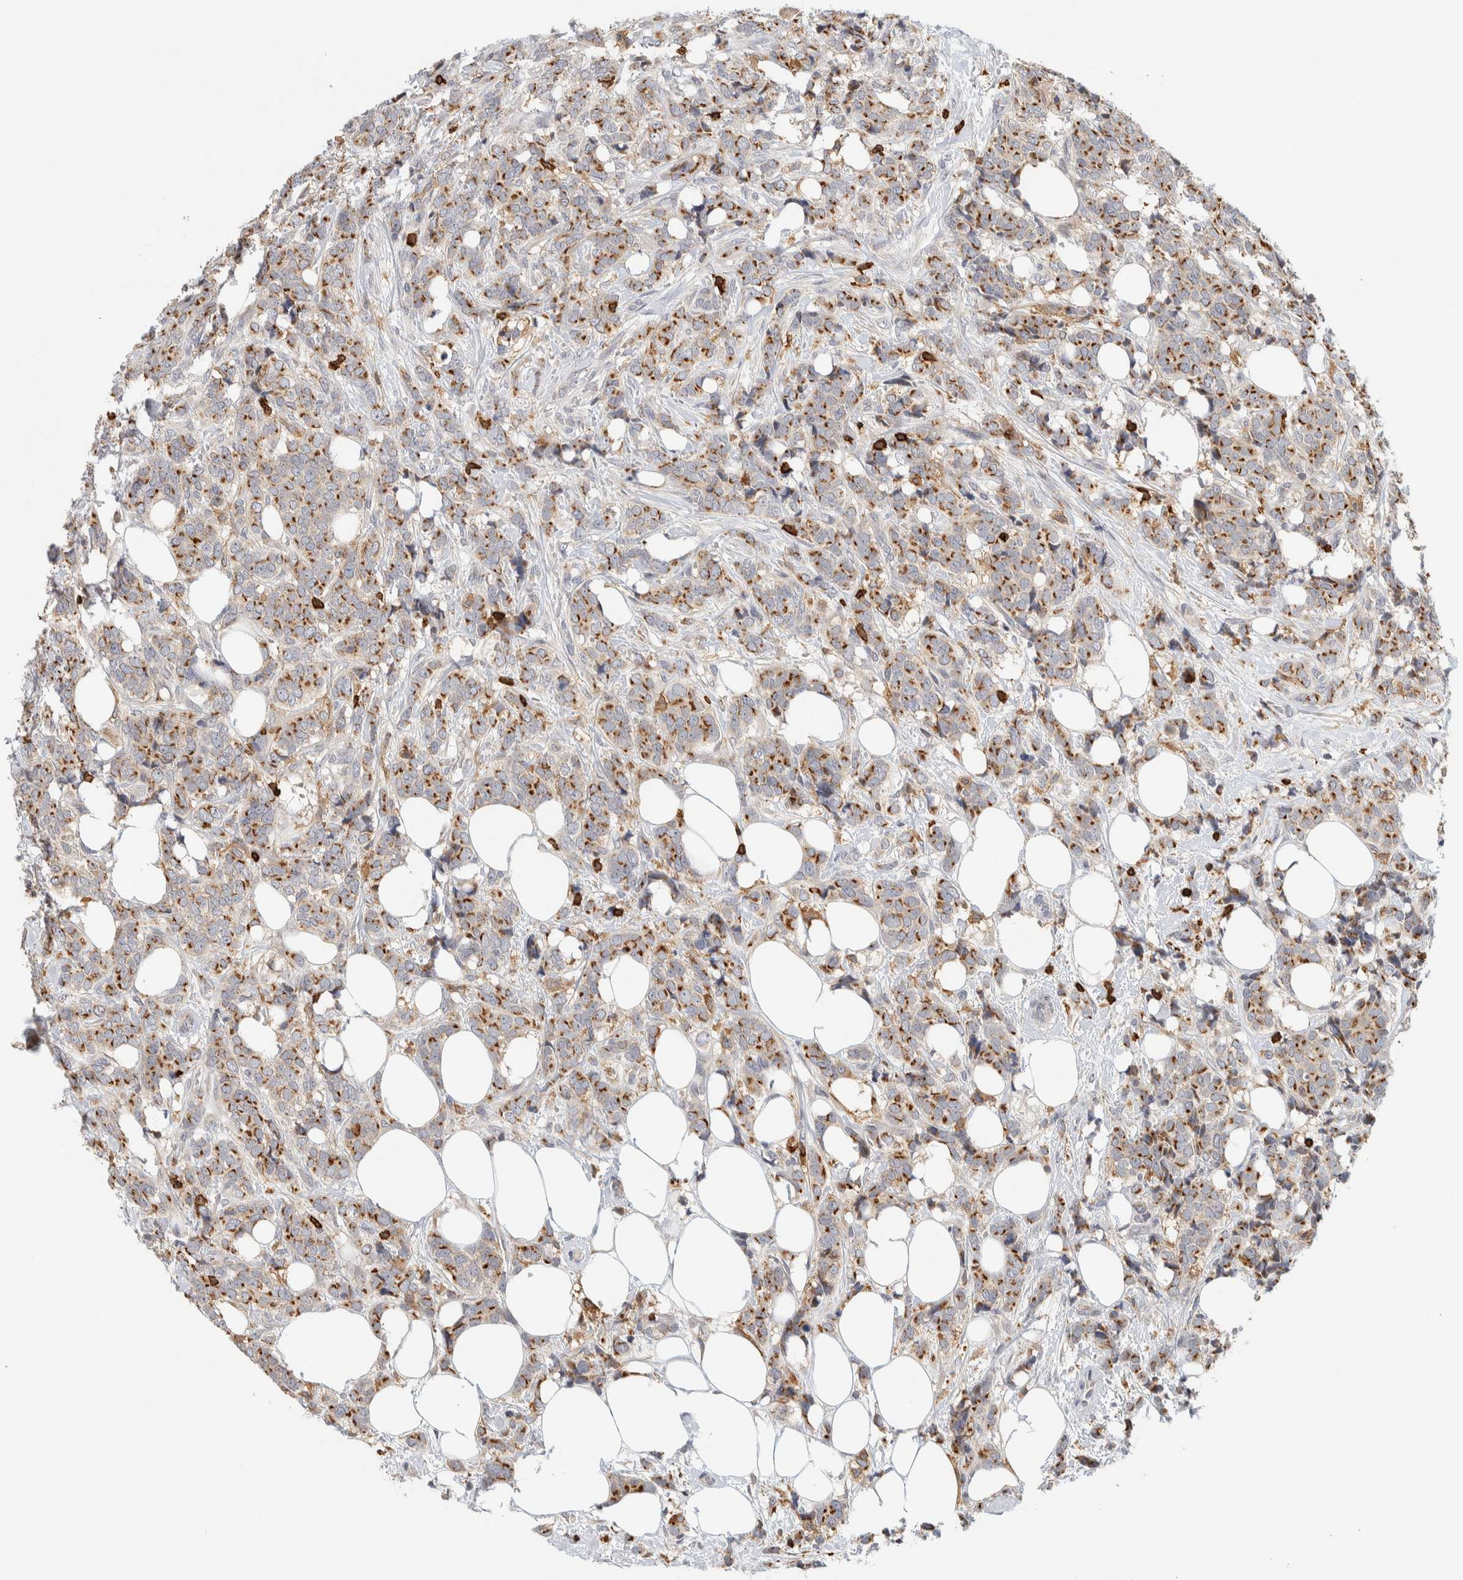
{"staining": {"intensity": "moderate", "quantity": ">75%", "location": "cytoplasmic/membranous"}, "tissue": "breast cancer", "cell_type": "Tumor cells", "image_type": "cancer", "snomed": [{"axis": "morphology", "description": "Lobular carcinoma"}, {"axis": "topography", "description": "Skin"}, {"axis": "topography", "description": "Breast"}], "caption": "Approximately >75% of tumor cells in breast cancer (lobular carcinoma) display moderate cytoplasmic/membranous protein staining as visualized by brown immunohistochemical staining.", "gene": "RUNDC1", "patient": {"sex": "female", "age": 46}}